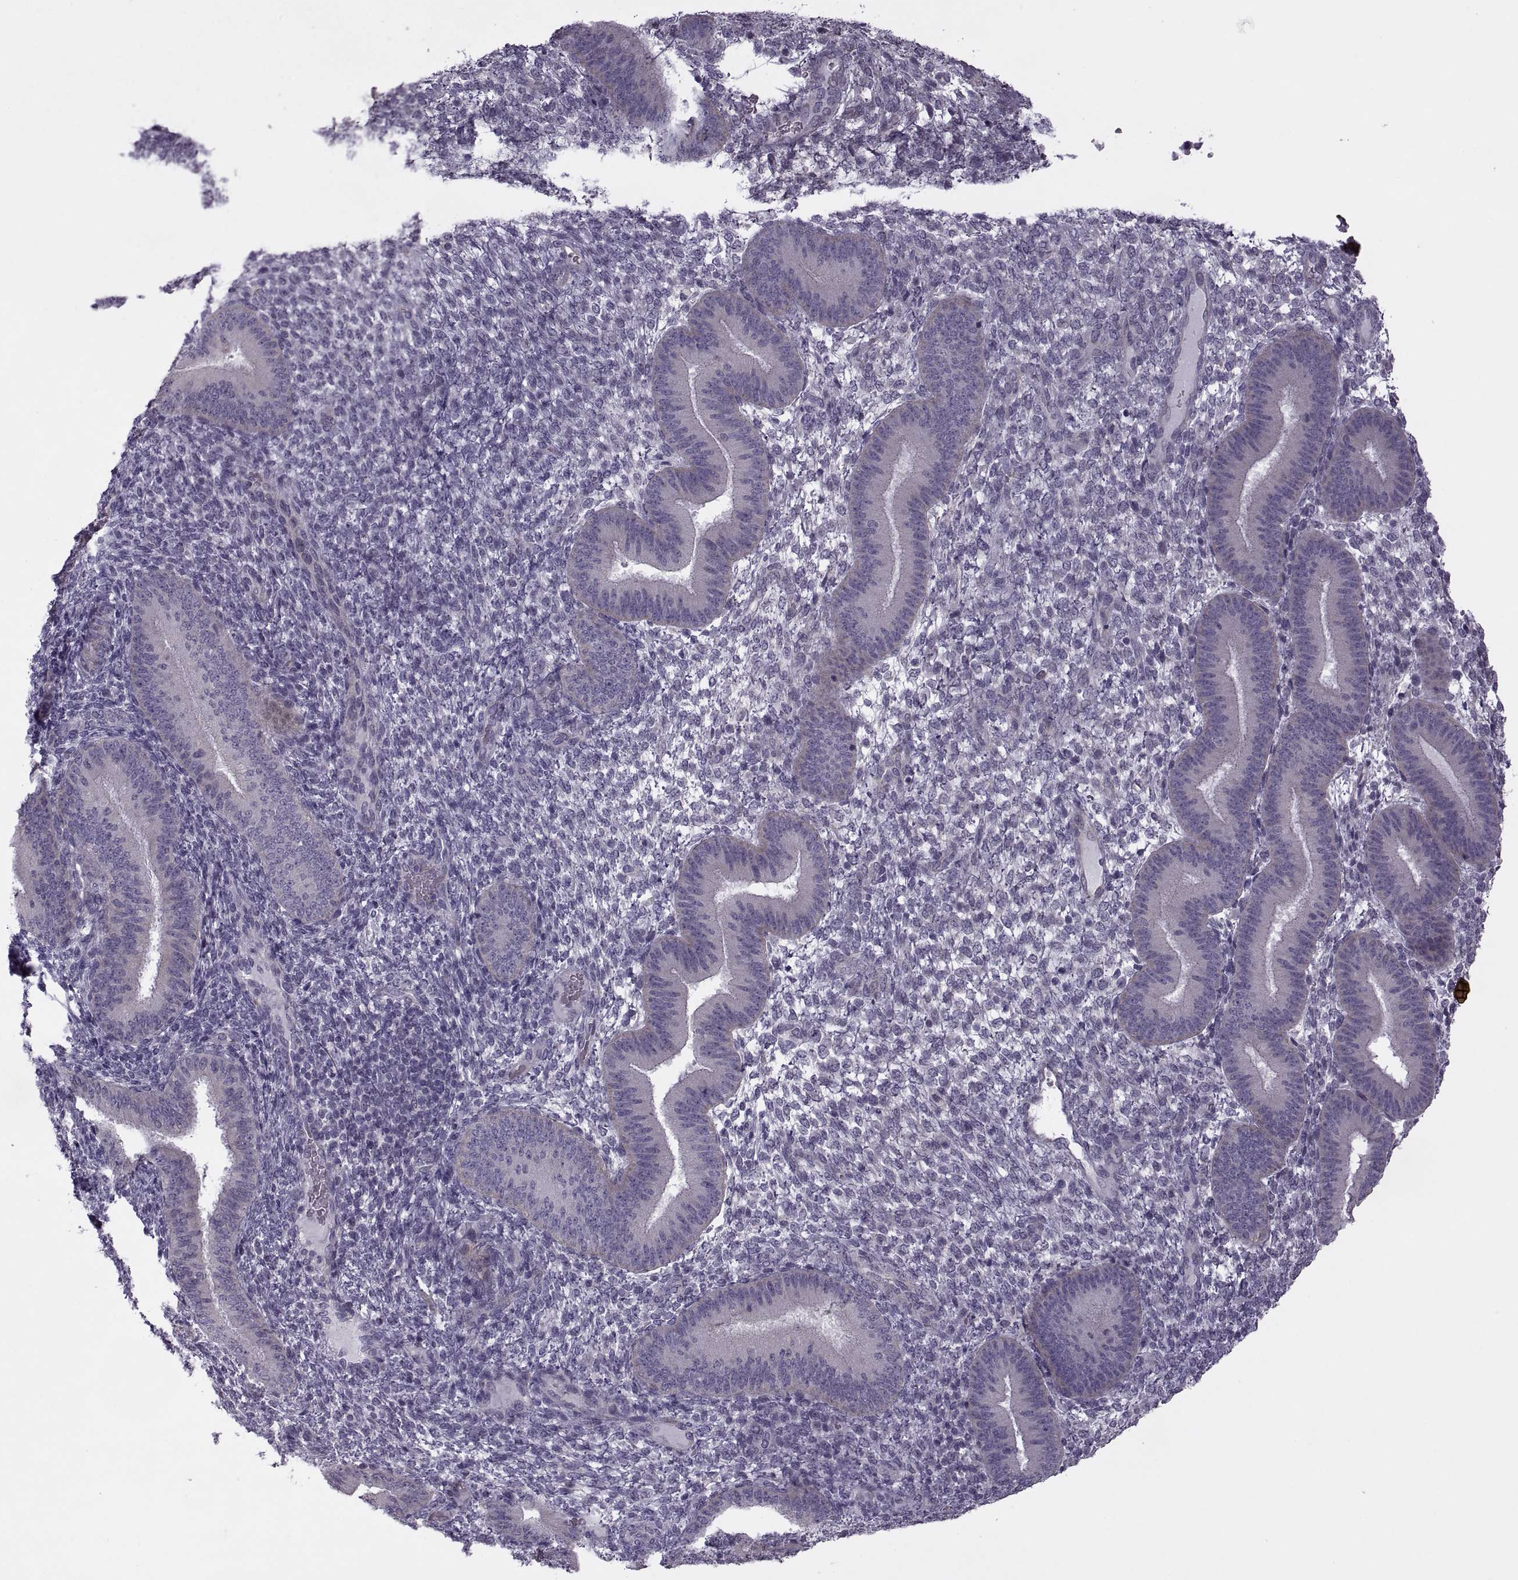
{"staining": {"intensity": "negative", "quantity": "none", "location": "none"}, "tissue": "endometrium", "cell_type": "Cells in endometrial stroma", "image_type": "normal", "snomed": [{"axis": "morphology", "description": "Normal tissue, NOS"}, {"axis": "topography", "description": "Endometrium"}], "caption": "Histopathology image shows no significant protein positivity in cells in endometrial stroma of unremarkable endometrium. Nuclei are stained in blue.", "gene": "RIPK4", "patient": {"sex": "female", "age": 39}}